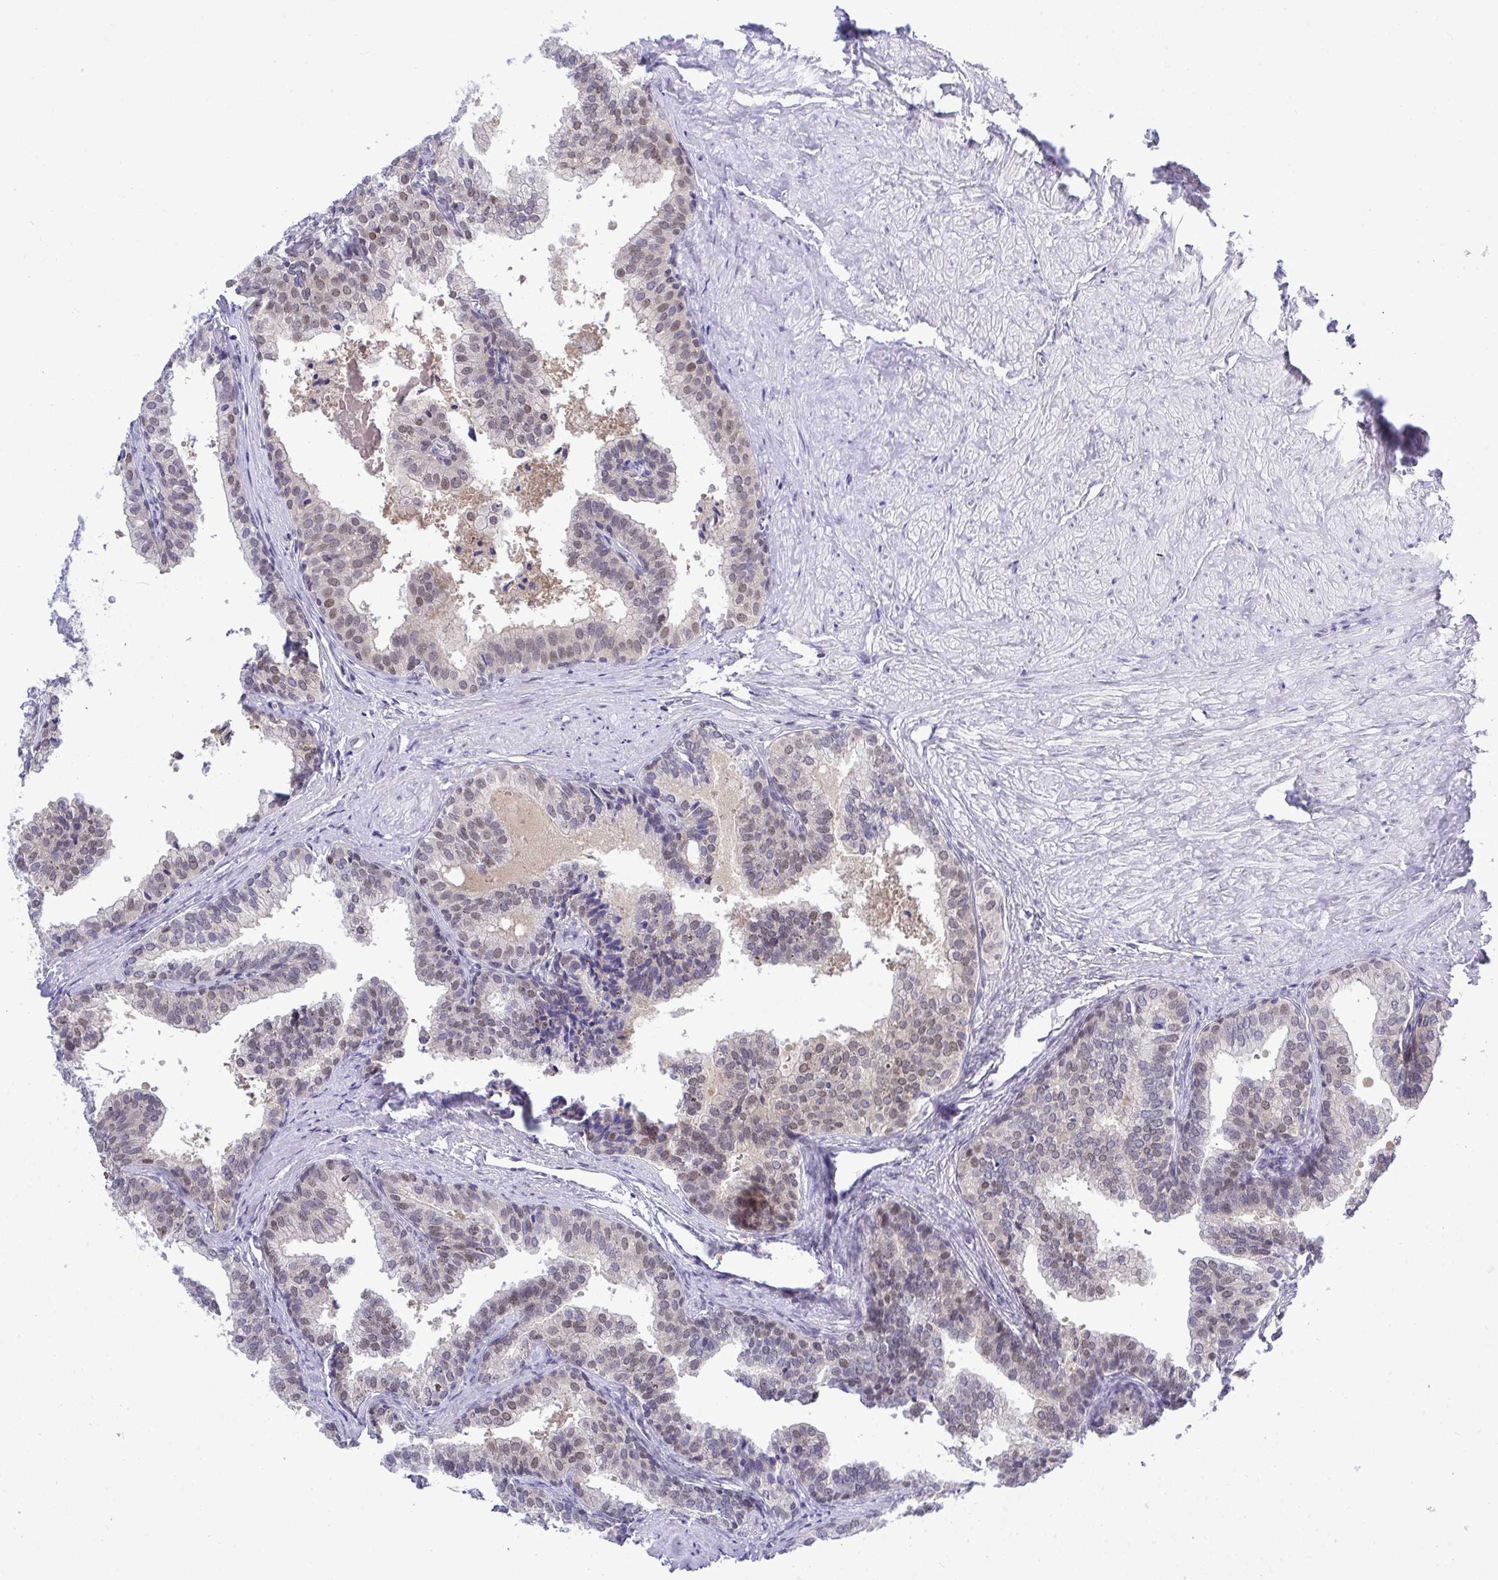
{"staining": {"intensity": "weak", "quantity": "25%-75%", "location": "nuclear"}, "tissue": "prostate", "cell_type": "Glandular cells", "image_type": "normal", "snomed": [{"axis": "morphology", "description": "Normal tissue, NOS"}, {"axis": "topography", "description": "Prostate"}, {"axis": "topography", "description": "Peripheral nerve tissue"}], "caption": "Protein analysis of unremarkable prostate displays weak nuclear positivity in about 25%-75% of glandular cells. The staining was performed using DAB, with brown indicating positive protein expression. Nuclei are stained blue with hematoxylin.", "gene": "THOP1", "patient": {"sex": "male", "age": 55}}